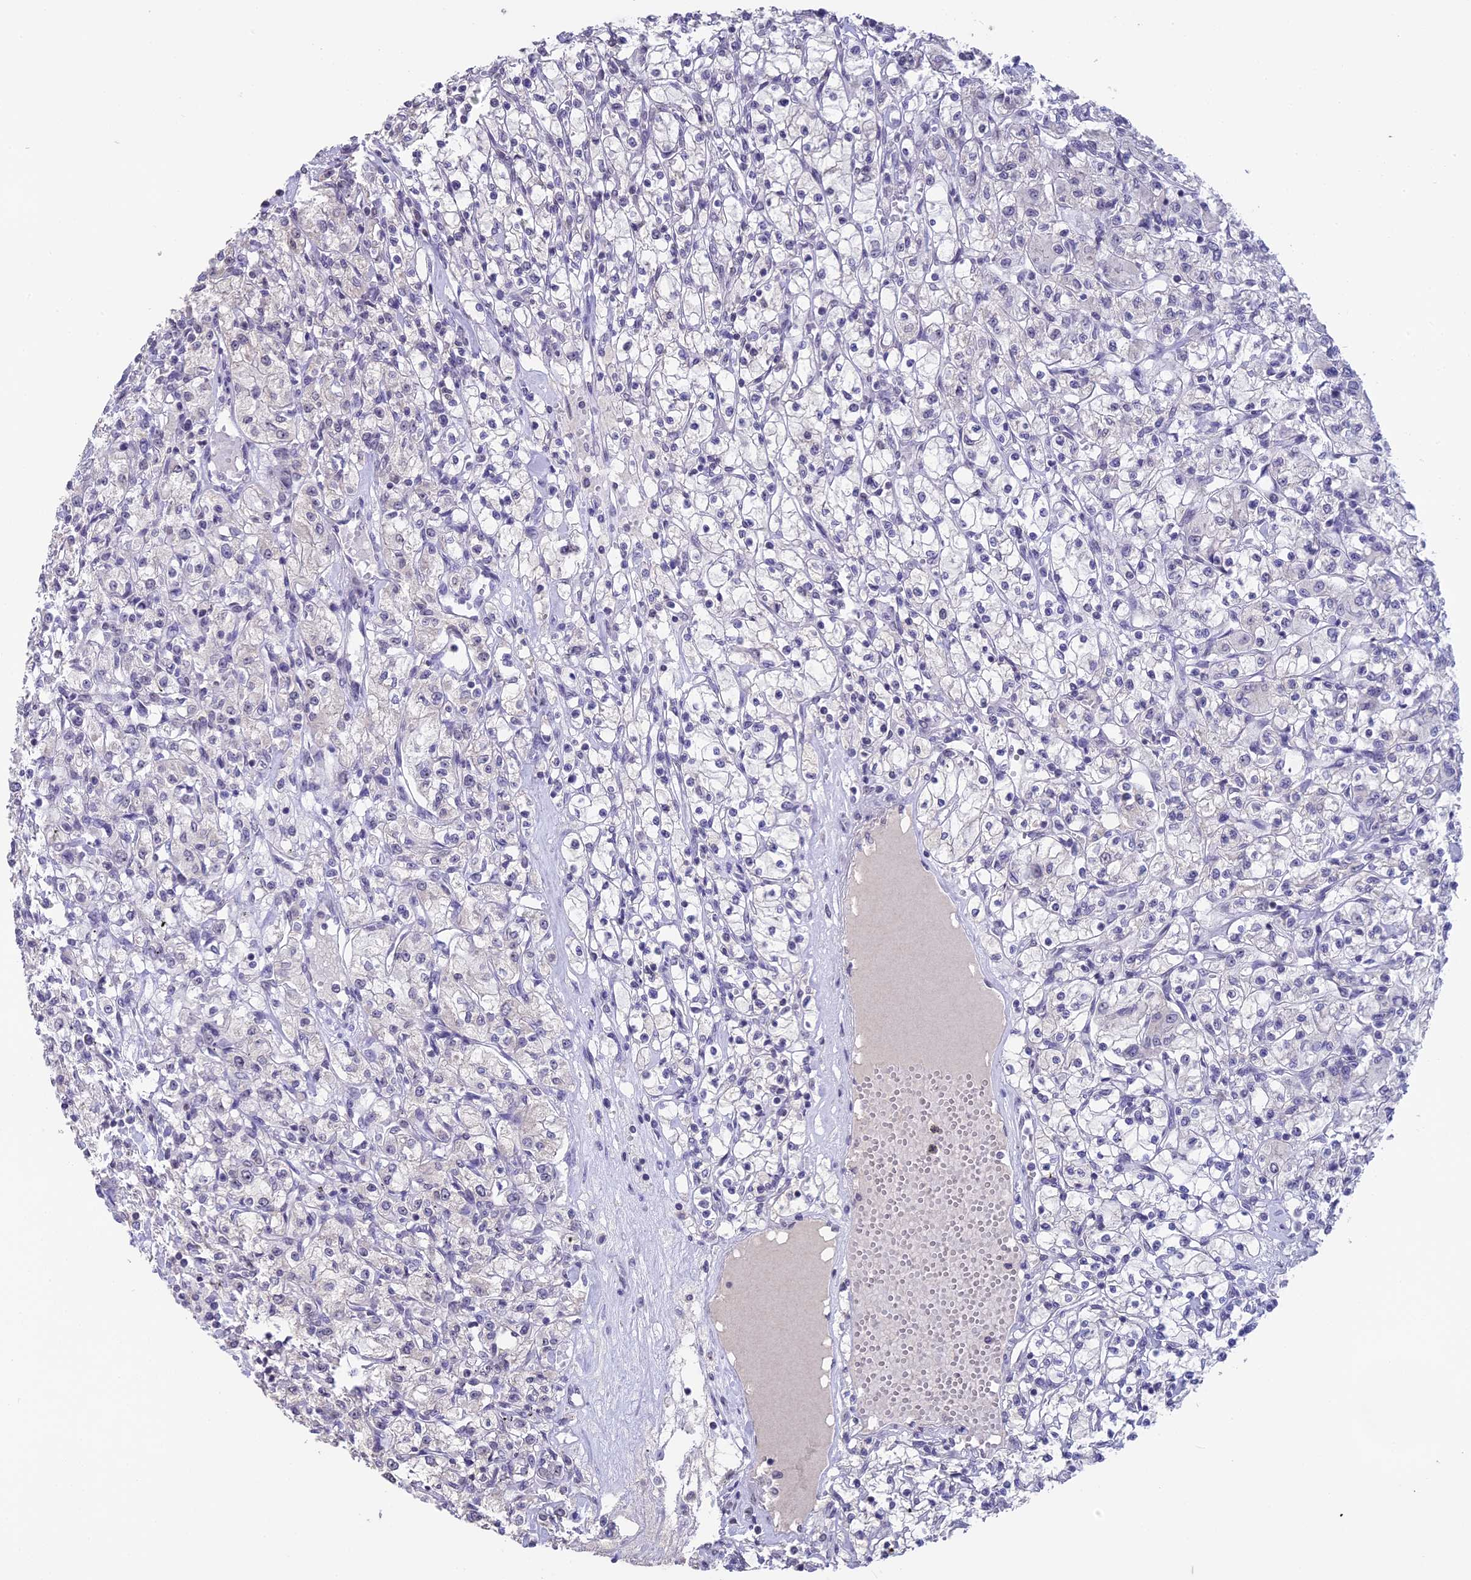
{"staining": {"intensity": "negative", "quantity": "none", "location": "none"}, "tissue": "renal cancer", "cell_type": "Tumor cells", "image_type": "cancer", "snomed": [{"axis": "morphology", "description": "Adenocarcinoma, NOS"}, {"axis": "topography", "description": "Kidney"}], "caption": "This image is of renal cancer stained with IHC to label a protein in brown with the nuclei are counter-stained blue. There is no expression in tumor cells.", "gene": "SETD2", "patient": {"sex": "female", "age": 59}}